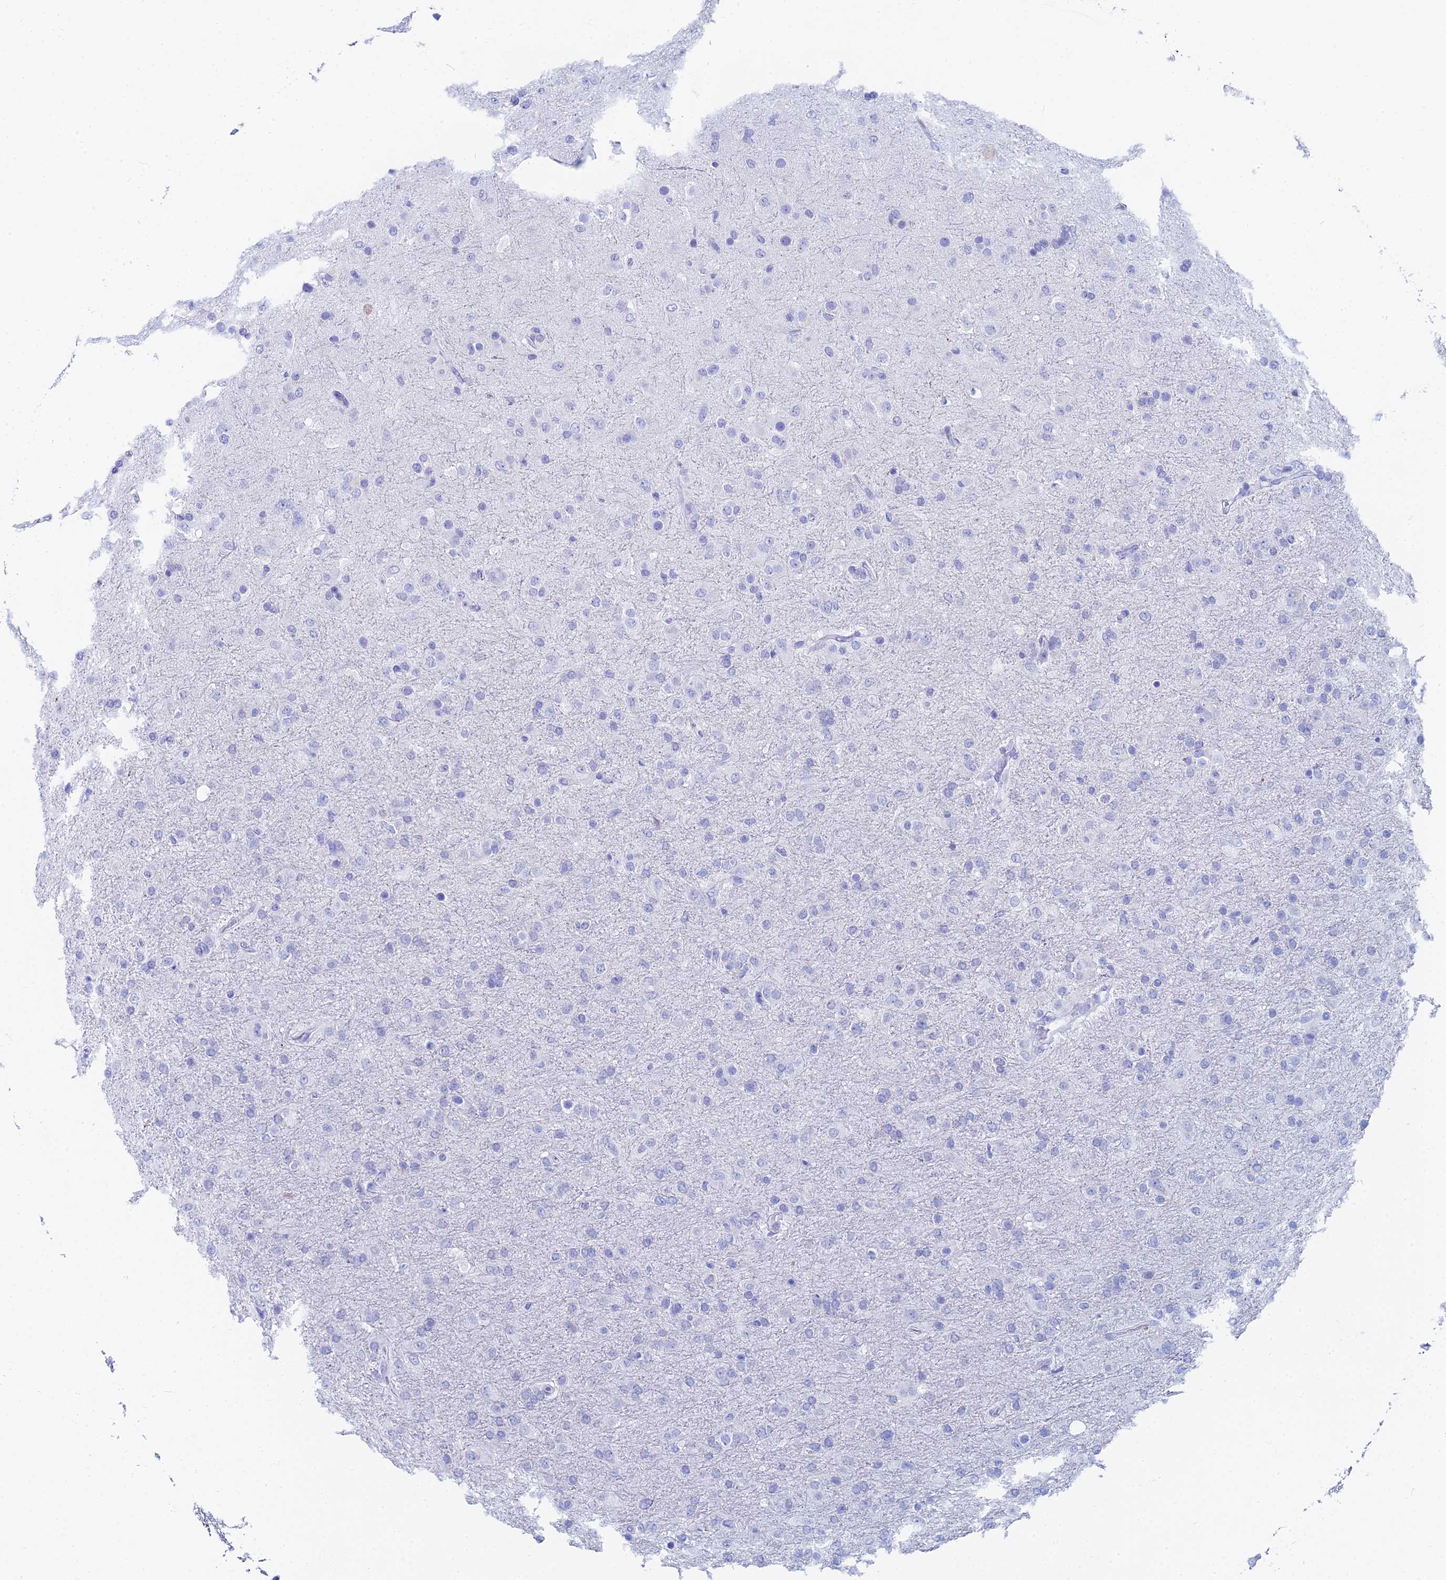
{"staining": {"intensity": "negative", "quantity": "none", "location": "none"}, "tissue": "glioma", "cell_type": "Tumor cells", "image_type": "cancer", "snomed": [{"axis": "morphology", "description": "Glioma, malignant, Low grade"}, {"axis": "topography", "description": "Brain"}], "caption": "High magnification brightfield microscopy of glioma stained with DAB (brown) and counterstained with hematoxylin (blue): tumor cells show no significant expression.", "gene": "HSPA1L", "patient": {"sex": "male", "age": 65}}